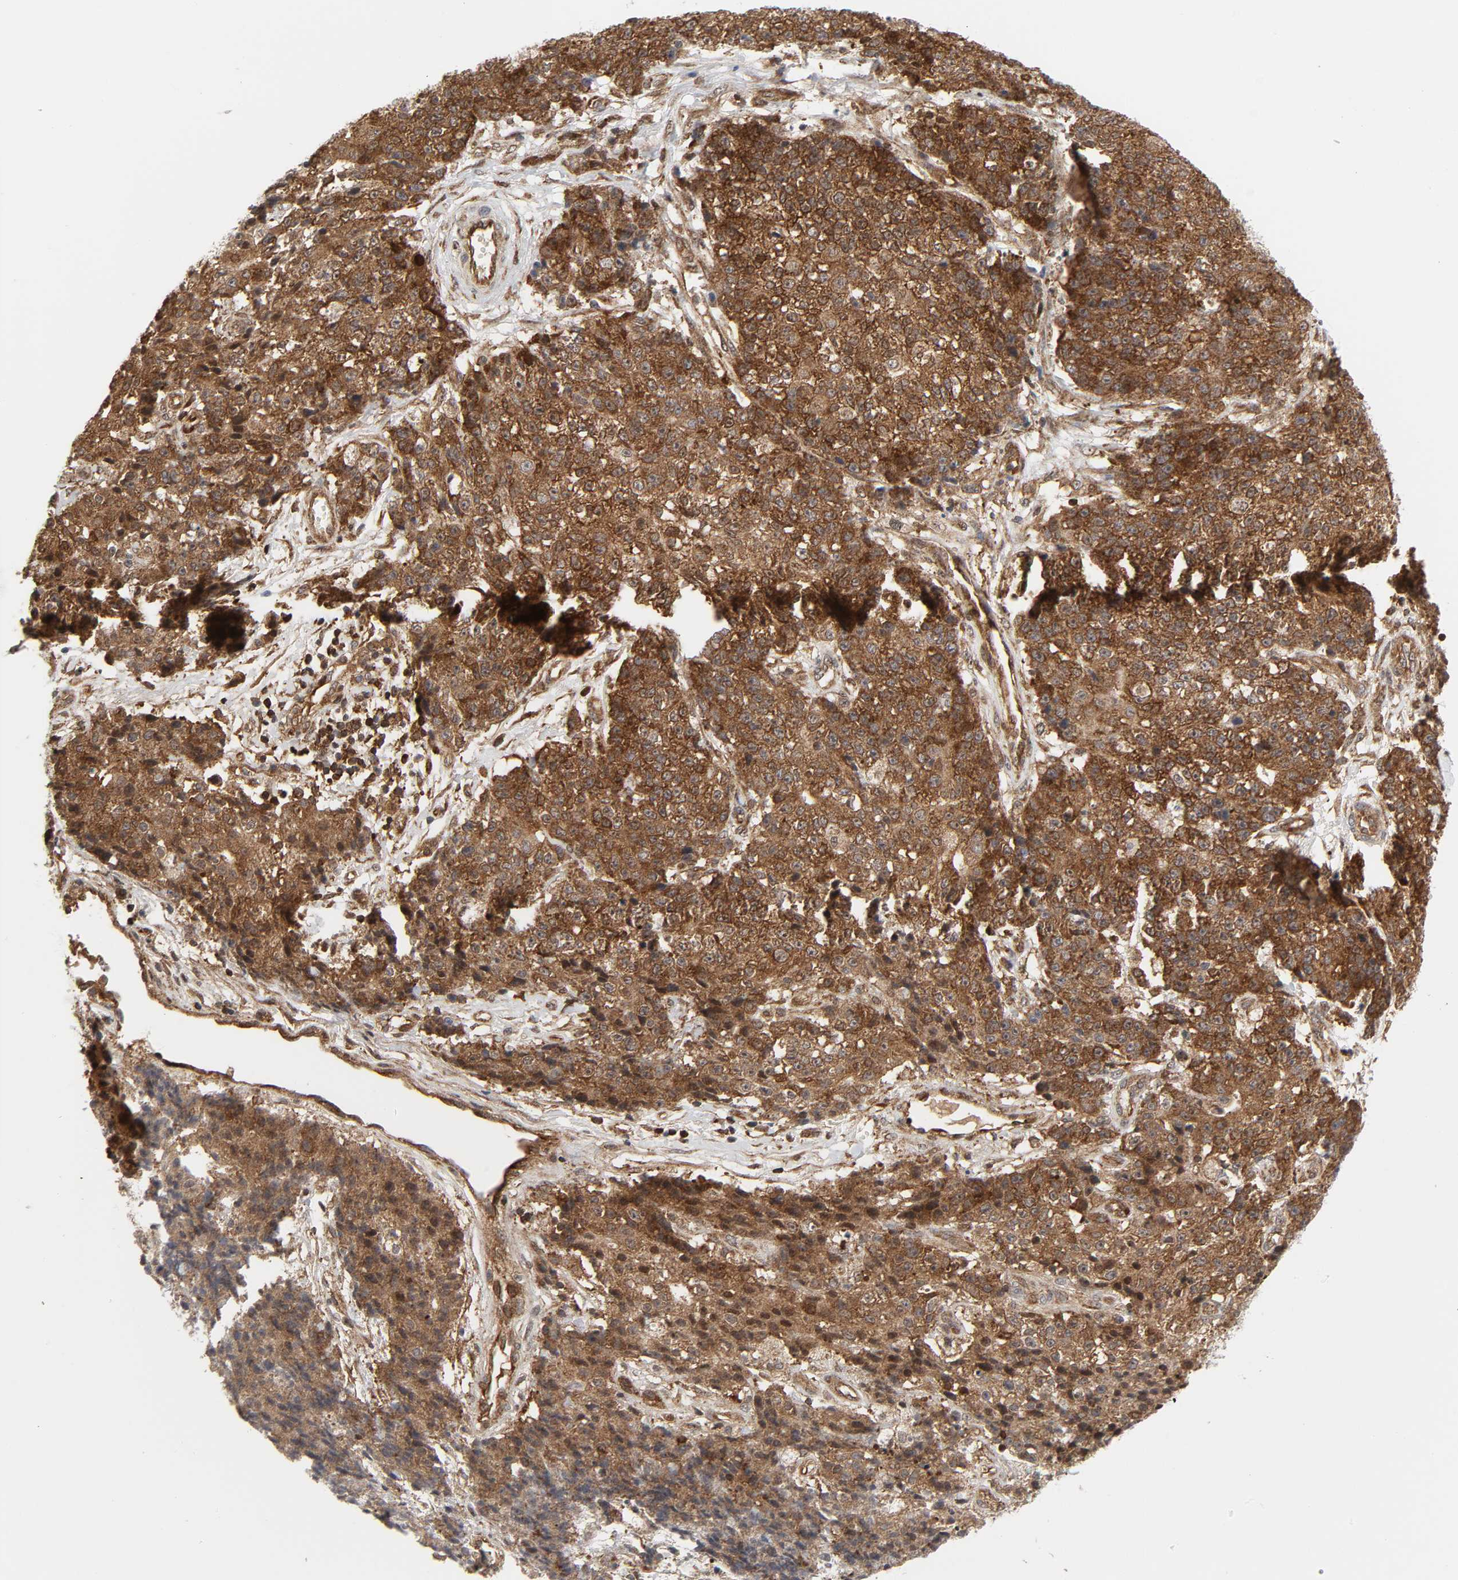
{"staining": {"intensity": "strong", "quantity": ">75%", "location": "cytoplasmic/membranous"}, "tissue": "ovarian cancer", "cell_type": "Tumor cells", "image_type": "cancer", "snomed": [{"axis": "morphology", "description": "Carcinoma, endometroid"}, {"axis": "topography", "description": "Ovary"}], "caption": "Human ovarian cancer (endometroid carcinoma) stained with a protein marker exhibits strong staining in tumor cells.", "gene": "MAPK1", "patient": {"sex": "female", "age": 42}}